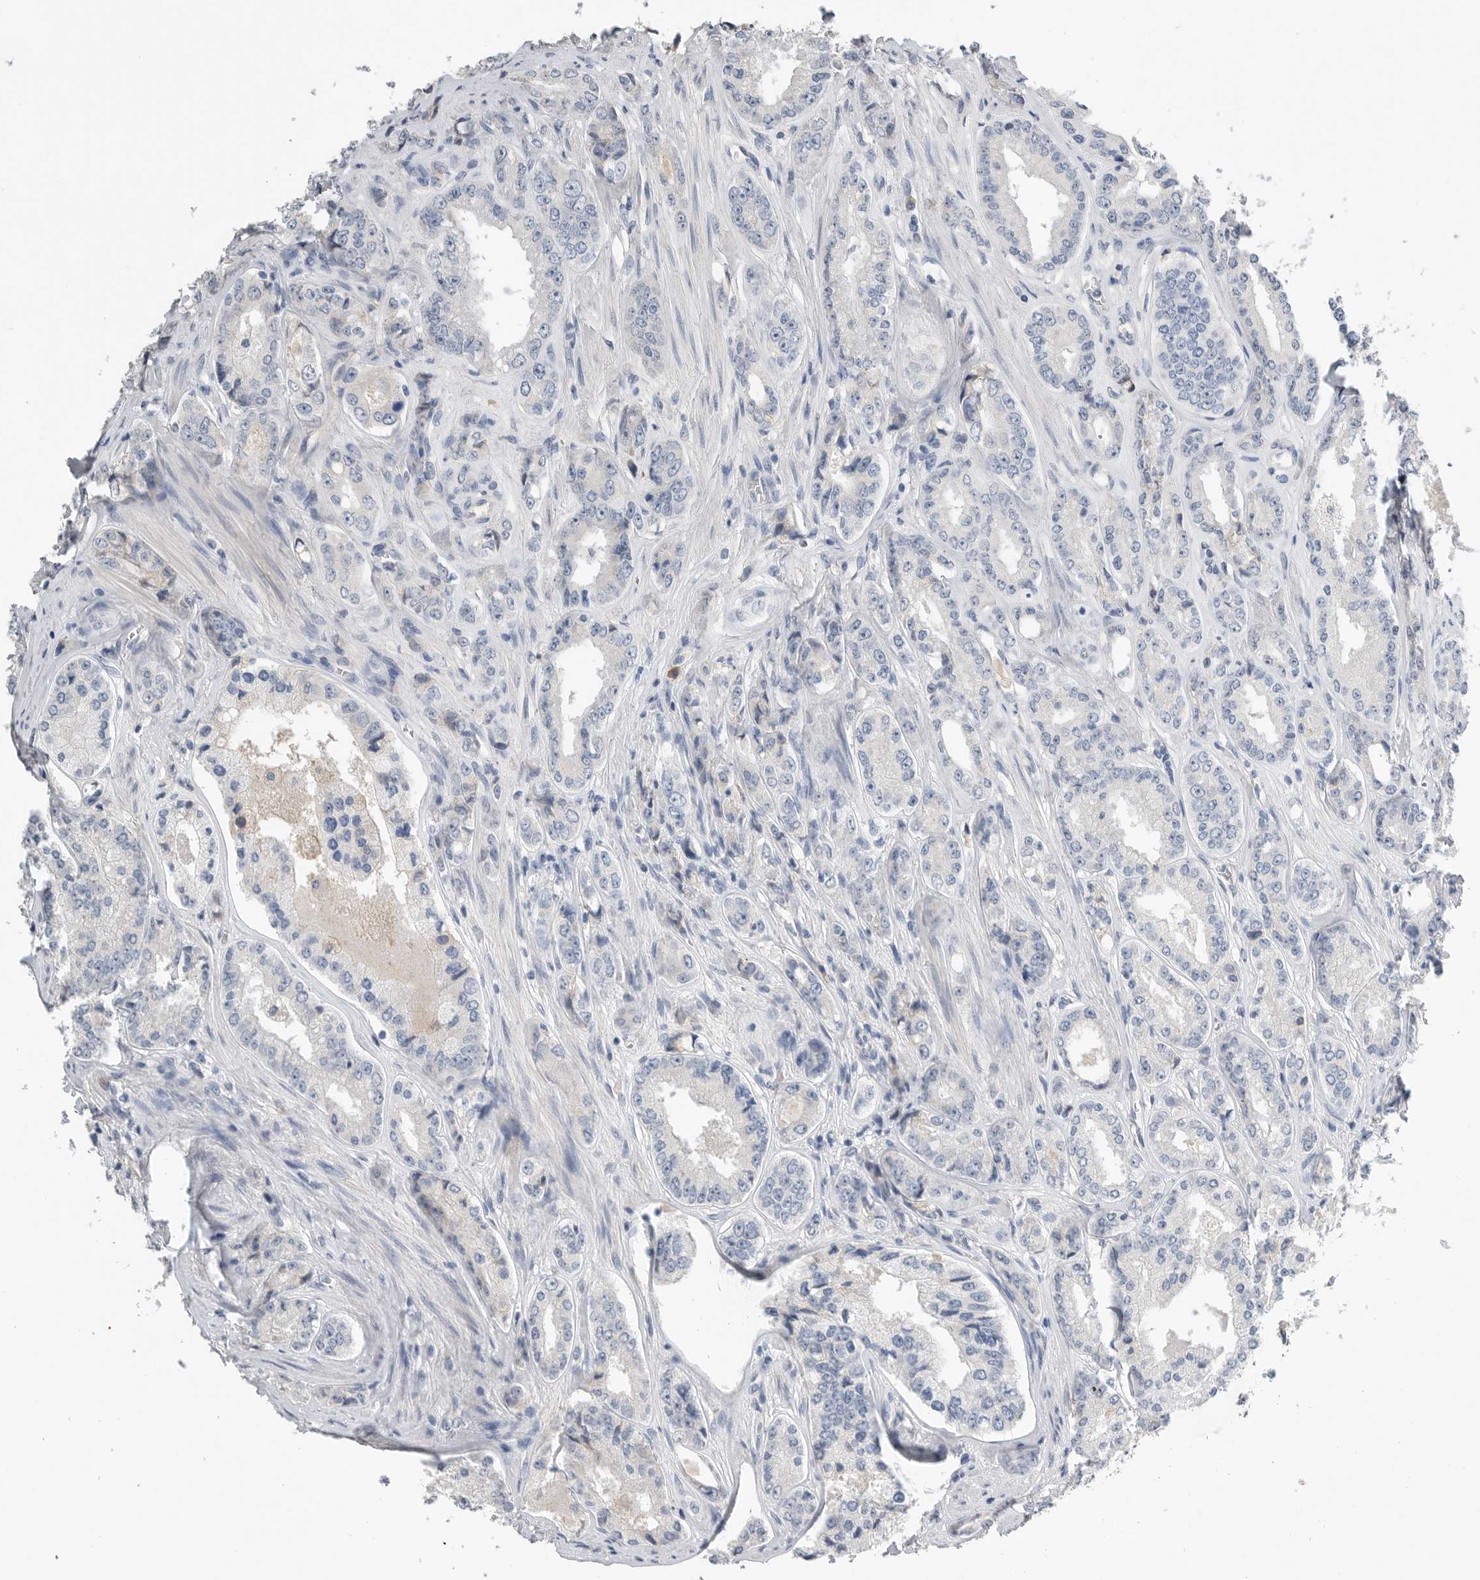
{"staining": {"intensity": "negative", "quantity": "none", "location": "none"}, "tissue": "prostate cancer", "cell_type": "Tumor cells", "image_type": "cancer", "snomed": [{"axis": "morphology", "description": "Adenocarcinoma, High grade"}, {"axis": "topography", "description": "Prostate"}], "caption": "Immunohistochemistry of prostate cancer displays no expression in tumor cells.", "gene": "FABP6", "patient": {"sex": "male", "age": 61}}